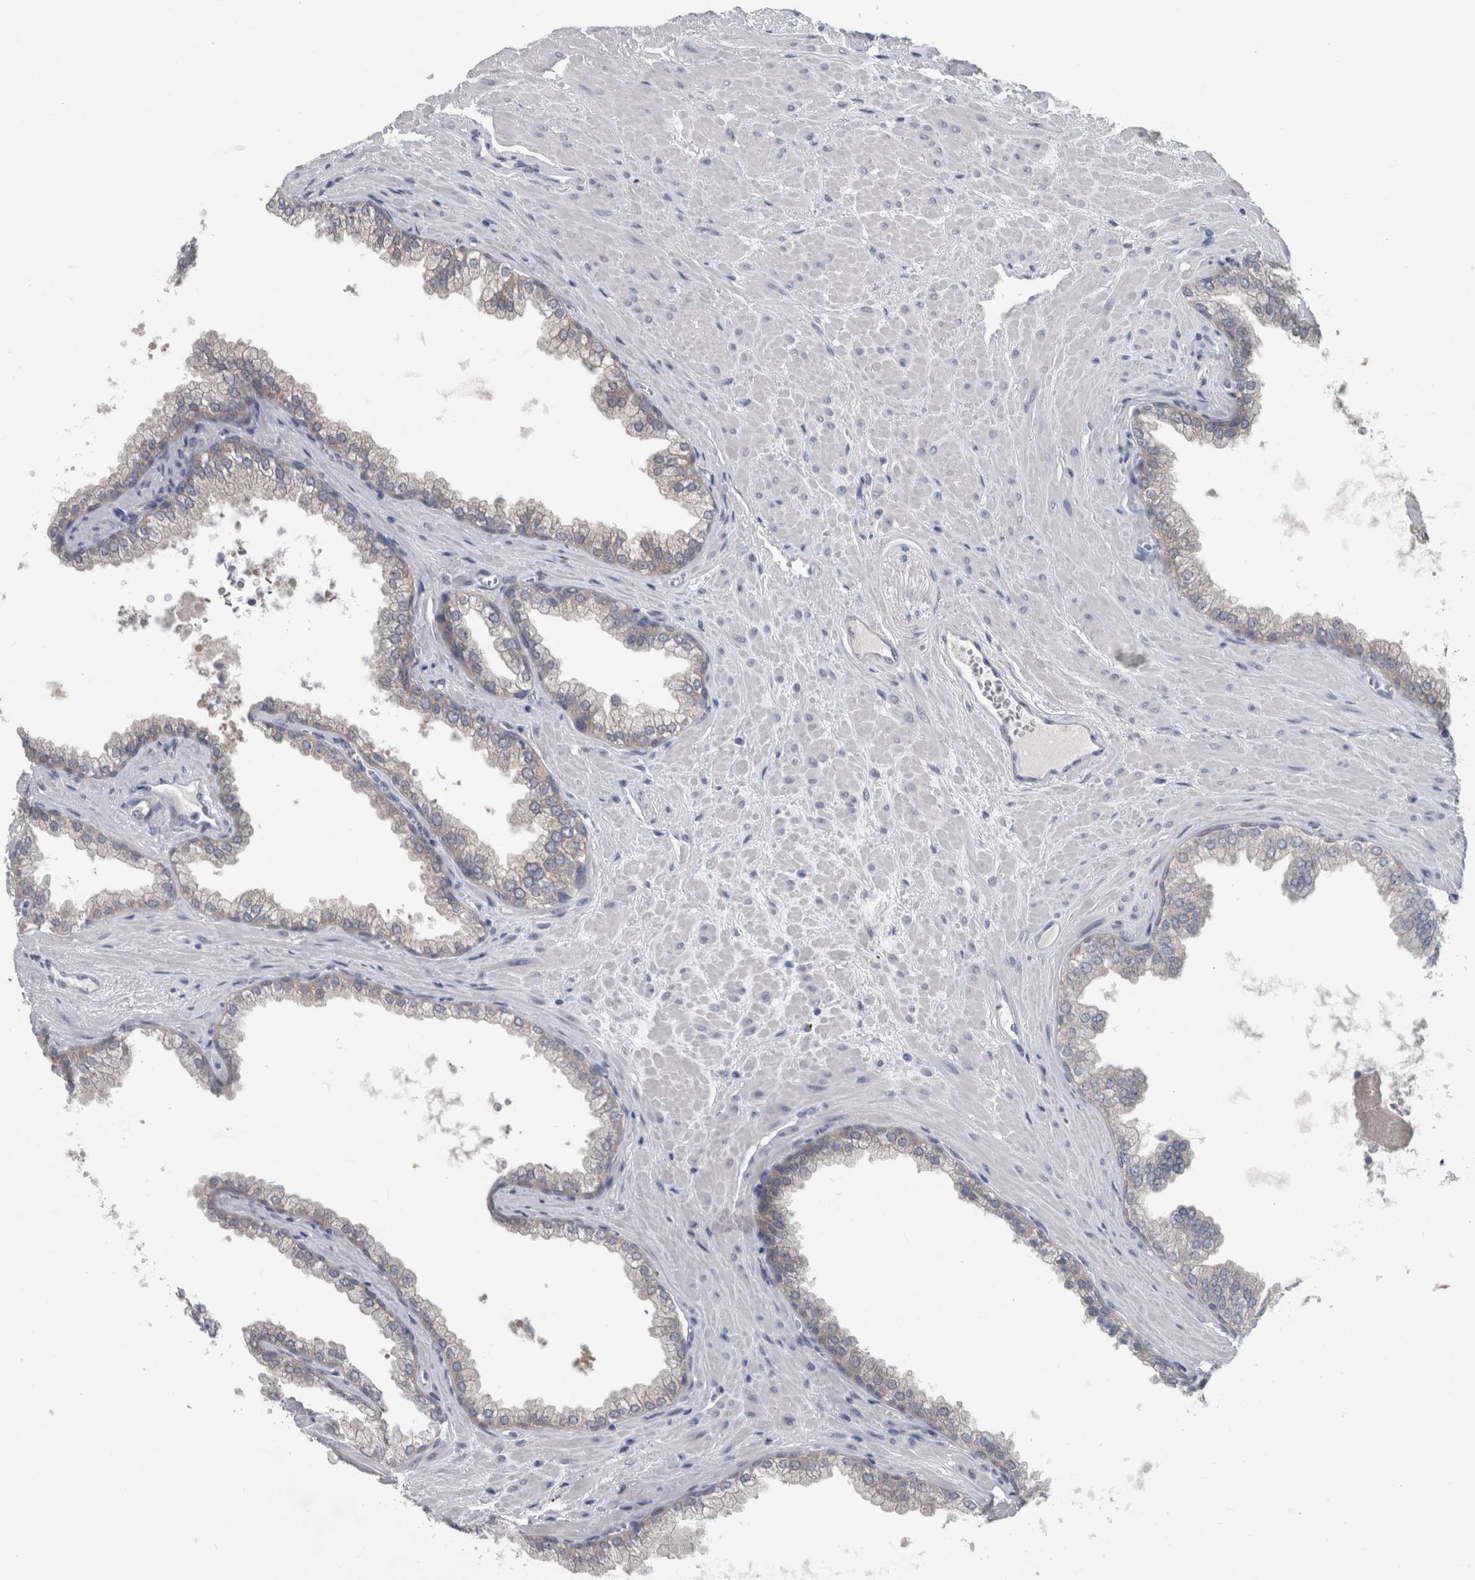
{"staining": {"intensity": "negative", "quantity": "none", "location": "none"}, "tissue": "prostate cancer", "cell_type": "Tumor cells", "image_type": "cancer", "snomed": [{"axis": "morphology", "description": "Adenocarcinoma, Low grade"}, {"axis": "topography", "description": "Prostate"}], "caption": "The histopathology image demonstrates no staining of tumor cells in prostate cancer (low-grade adenocarcinoma). Nuclei are stained in blue.", "gene": "FAM83H", "patient": {"sex": "male", "age": 71}}